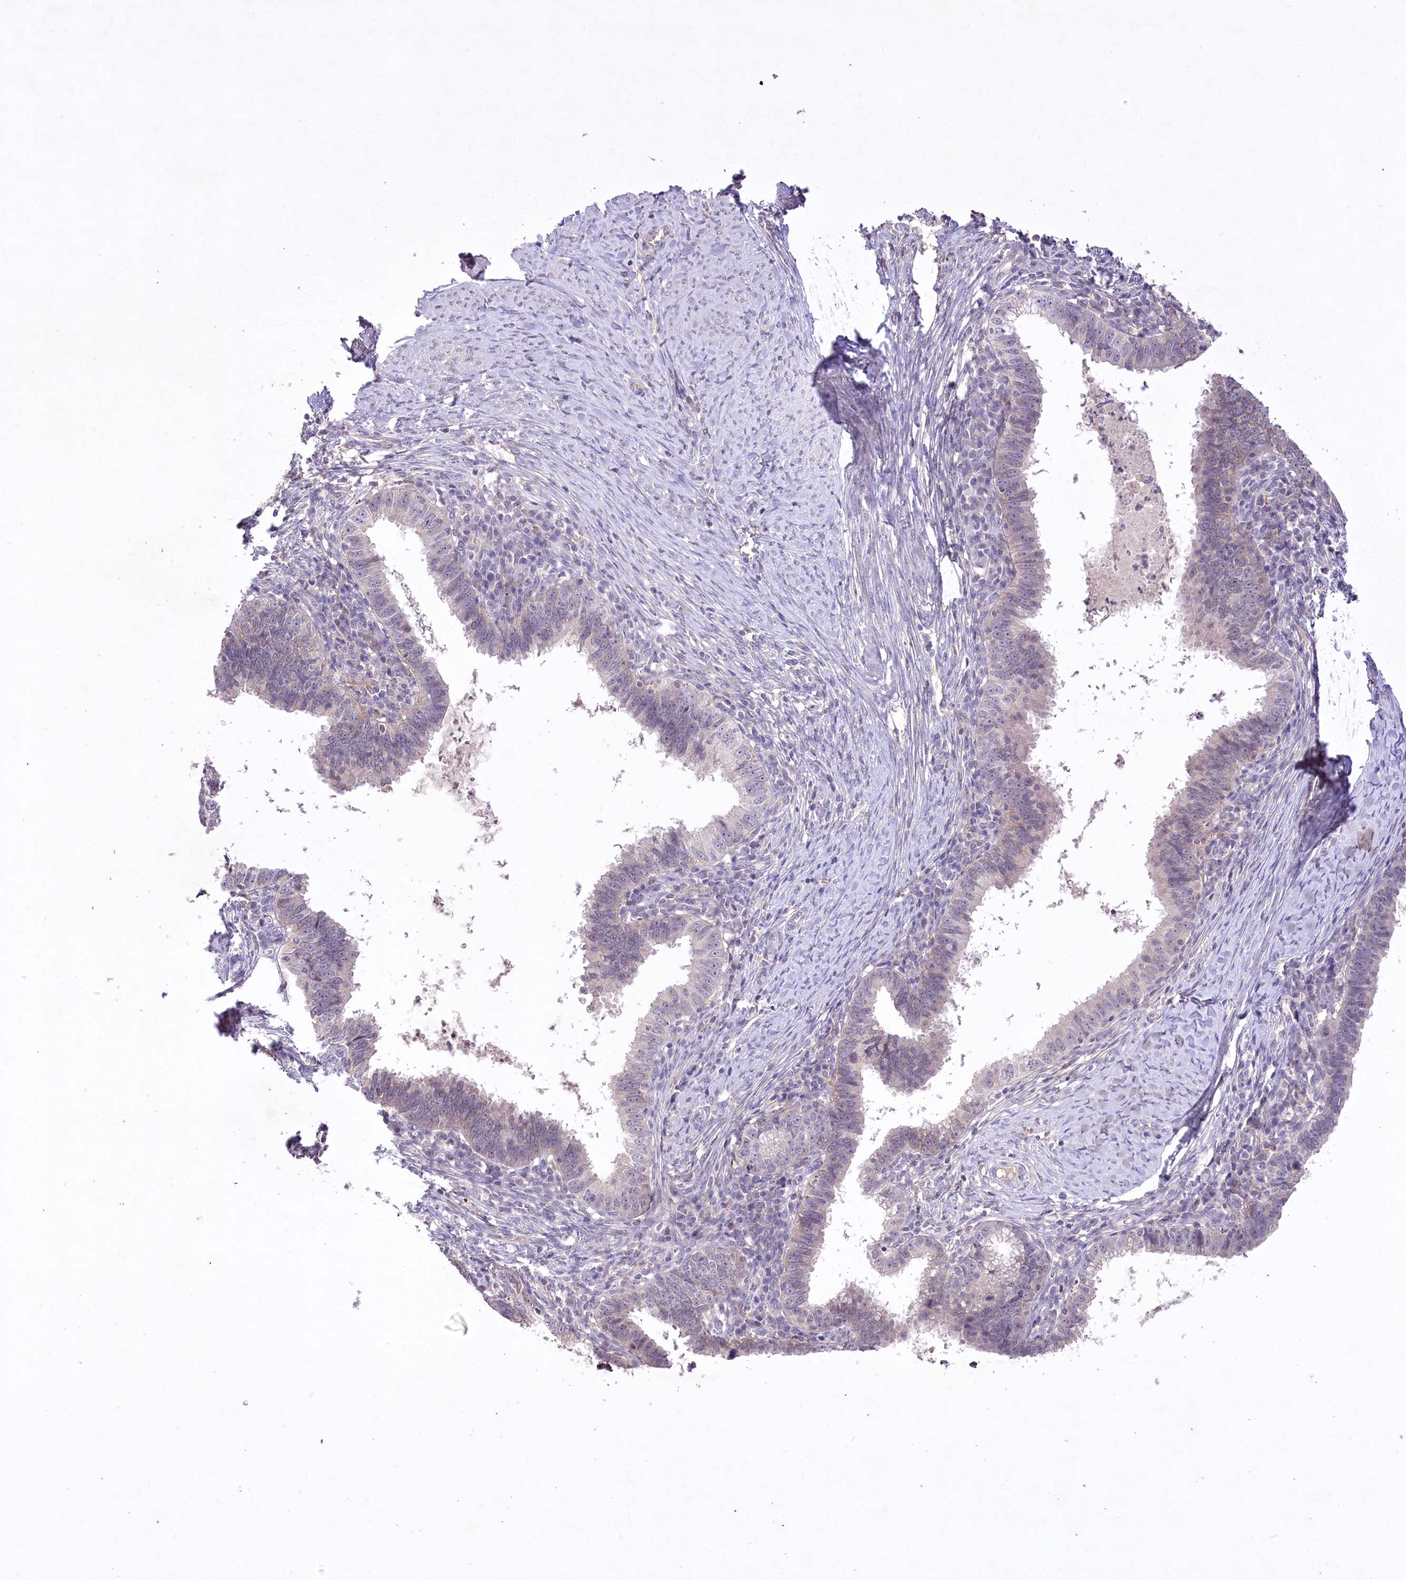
{"staining": {"intensity": "weak", "quantity": "<25%", "location": "cytoplasmic/membranous"}, "tissue": "cervical cancer", "cell_type": "Tumor cells", "image_type": "cancer", "snomed": [{"axis": "morphology", "description": "Adenocarcinoma, NOS"}, {"axis": "topography", "description": "Cervix"}], "caption": "Tumor cells are negative for protein expression in human cervical cancer (adenocarcinoma). Brightfield microscopy of immunohistochemistry stained with DAB (brown) and hematoxylin (blue), captured at high magnification.", "gene": "ENPP1", "patient": {"sex": "female", "age": 36}}